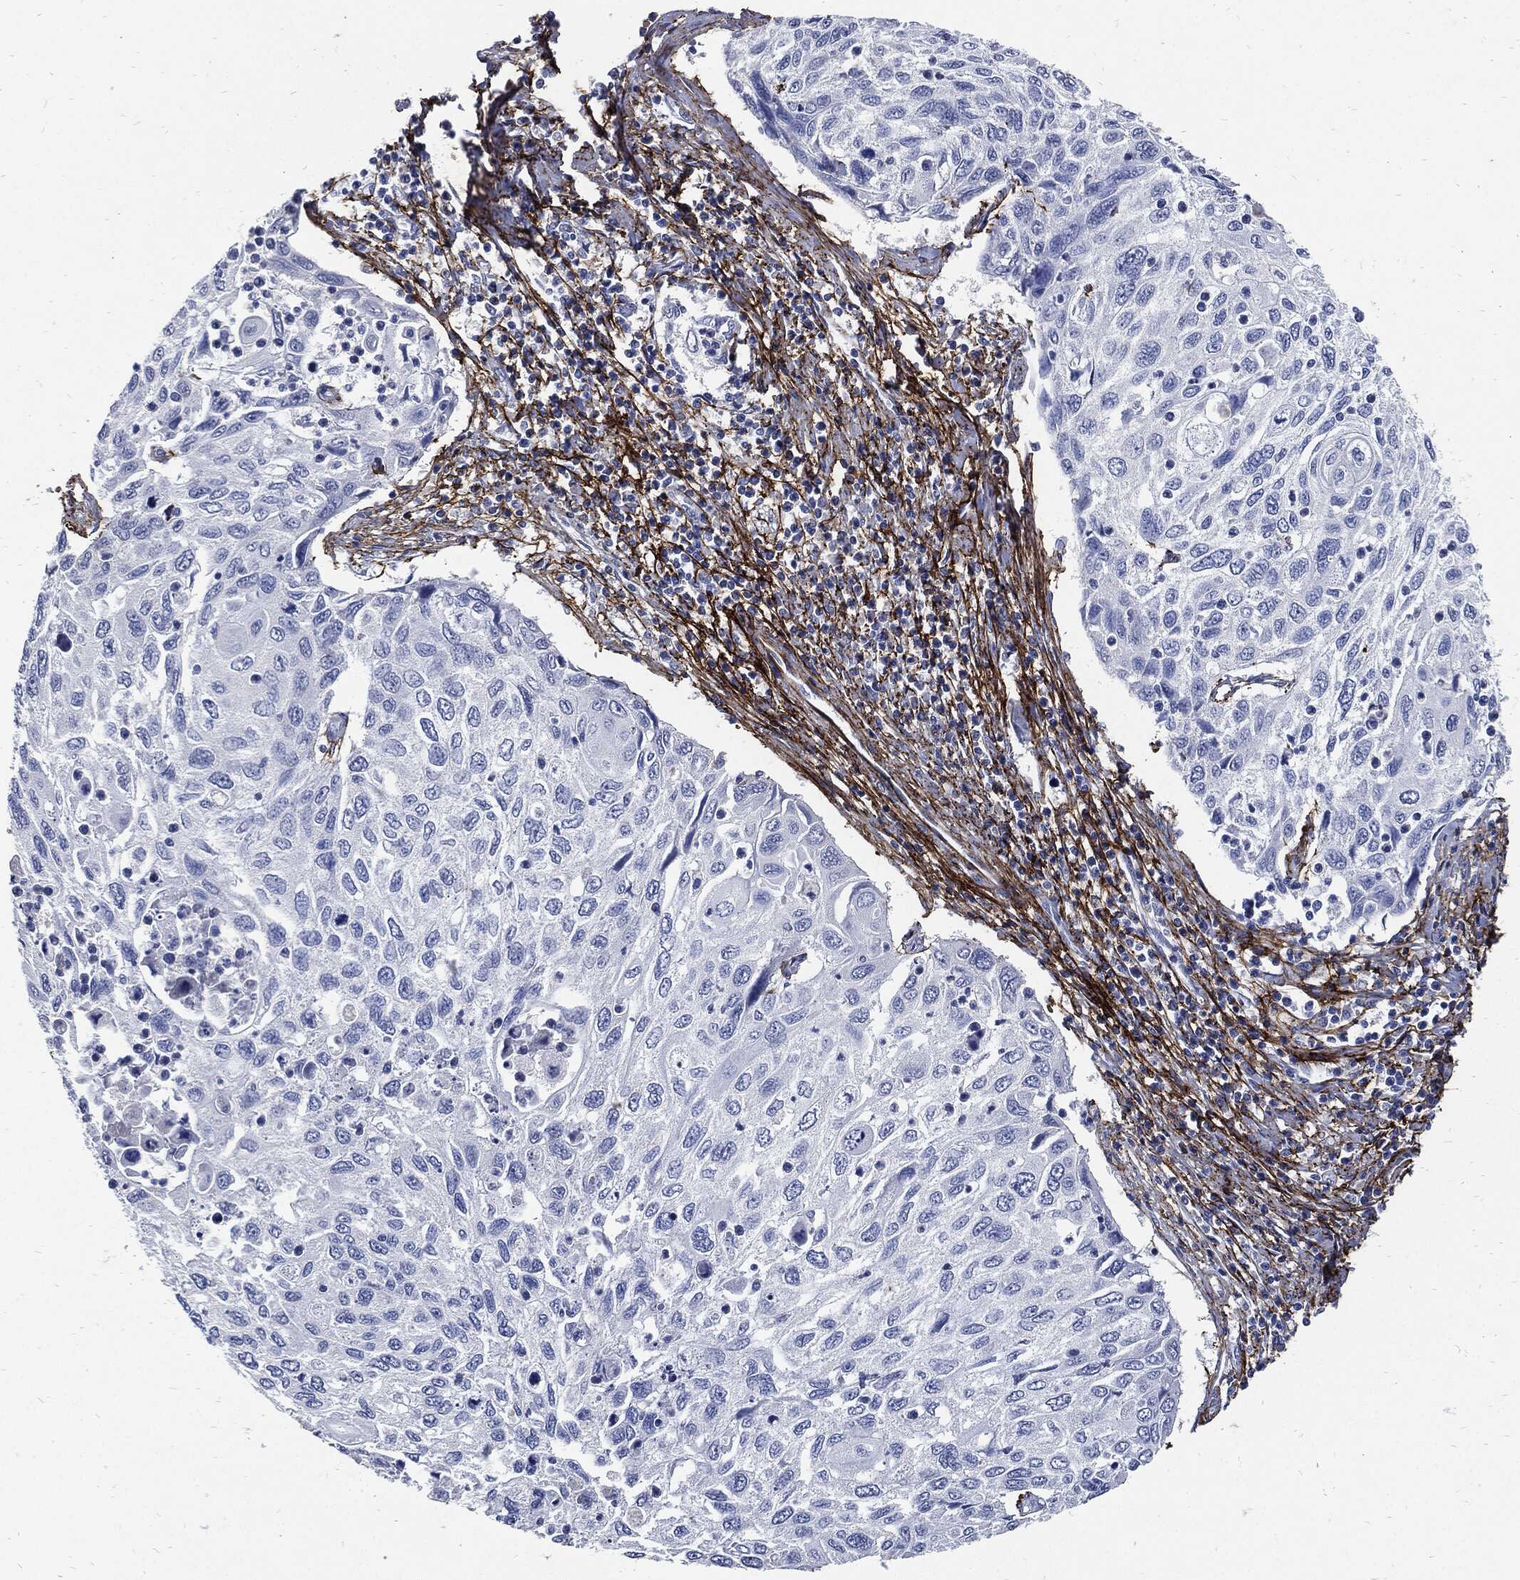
{"staining": {"intensity": "negative", "quantity": "none", "location": "none"}, "tissue": "cervical cancer", "cell_type": "Tumor cells", "image_type": "cancer", "snomed": [{"axis": "morphology", "description": "Squamous cell carcinoma, NOS"}, {"axis": "topography", "description": "Cervix"}], "caption": "Image shows no significant protein staining in tumor cells of squamous cell carcinoma (cervical).", "gene": "FBN1", "patient": {"sex": "female", "age": 70}}